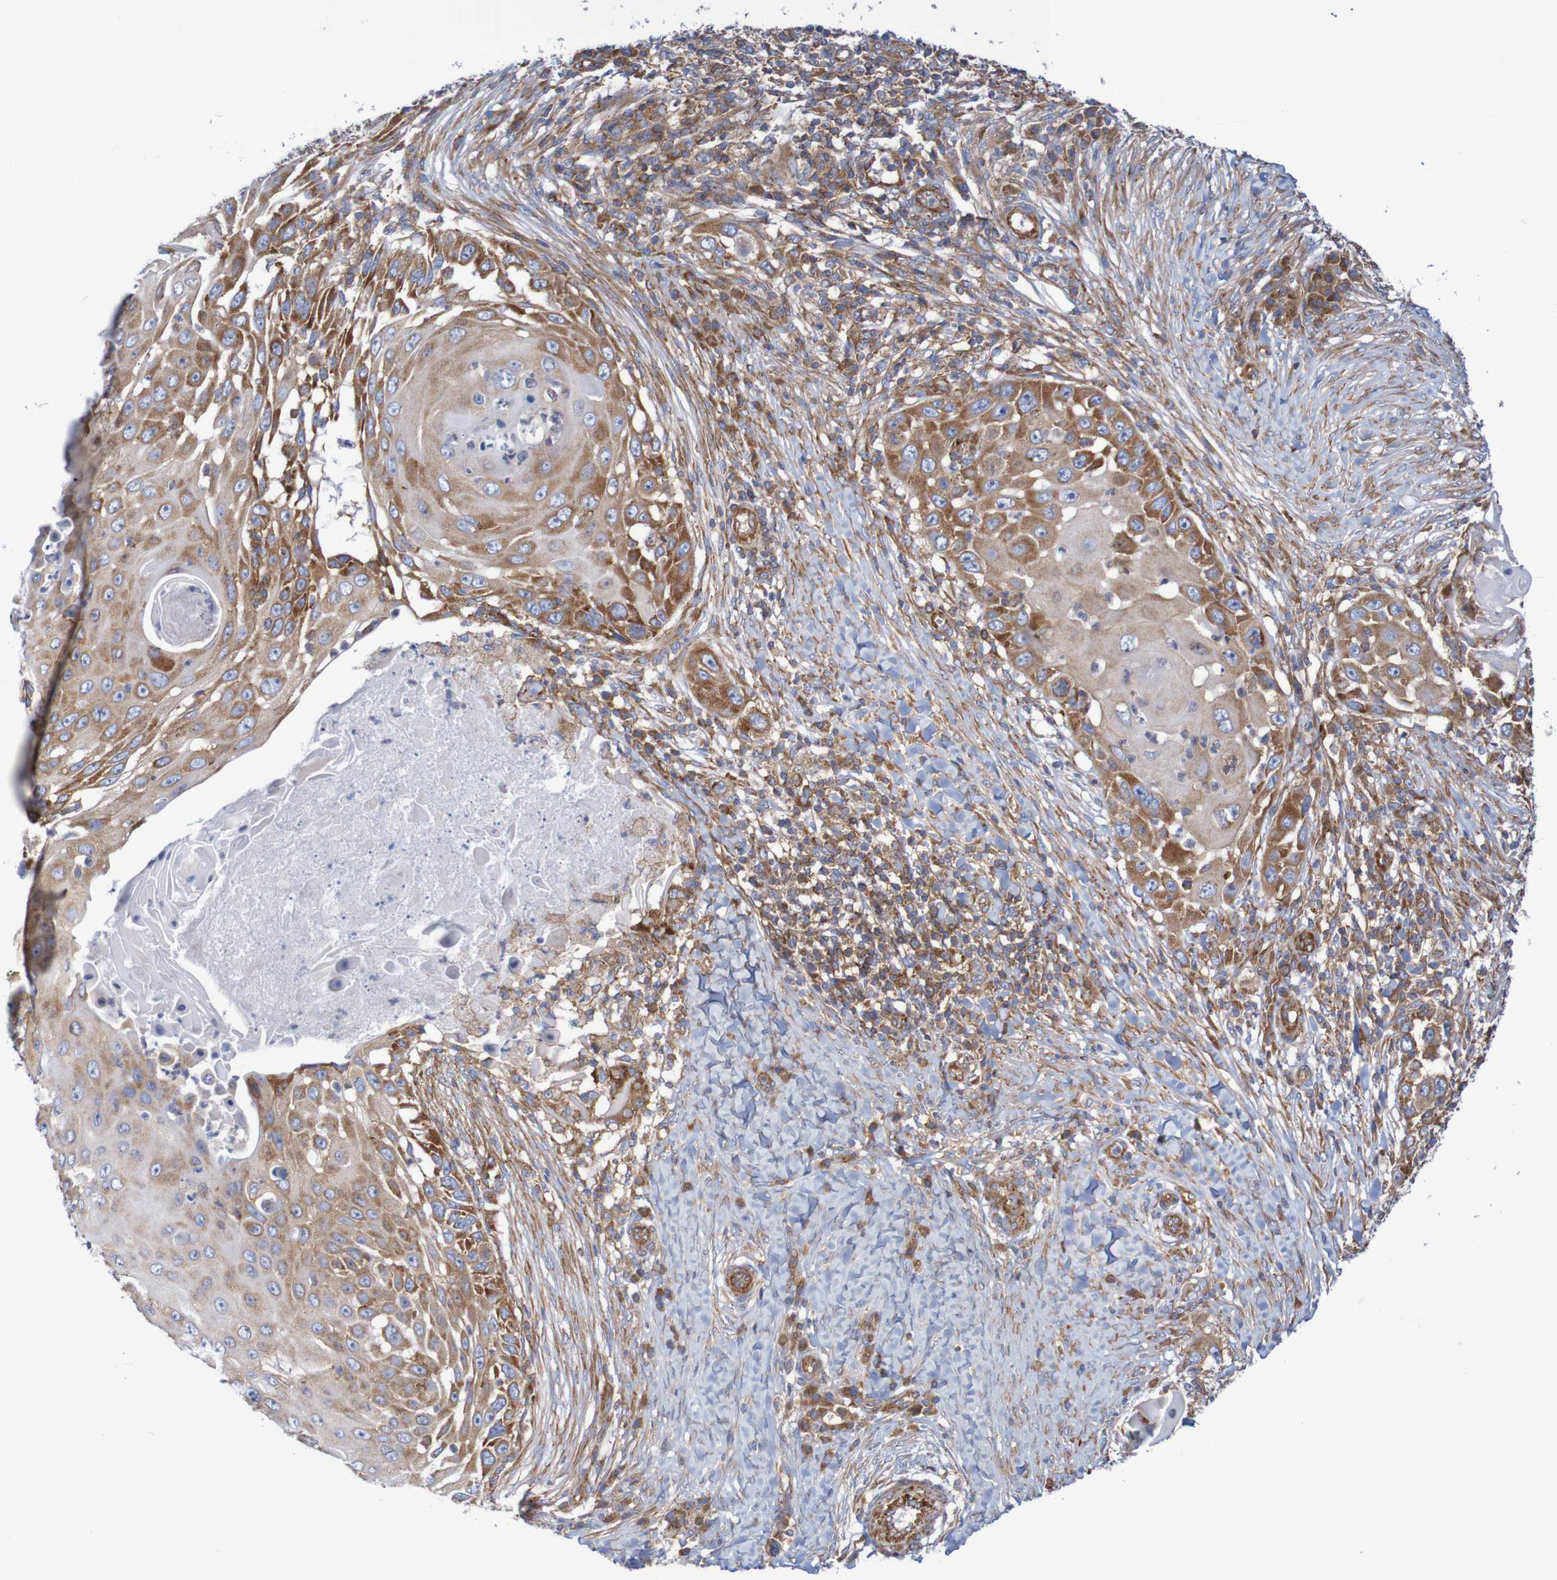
{"staining": {"intensity": "moderate", "quantity": "25%-75%", "location": "cytoplasmic/membranous"}, "tissue": "skin cancer", "cell_type": "Tumor cells", "image_type": "cancer", "snomed": [{"axis": "morphology", "description": "Squamous cell carcinoma, NOS"}, {"axis": "topography", "description": "Skin"}], "caption": "Tumor cells show medium levels of moderate cytoplasmic/membranous staining in about 25%-75% of cells in human skin squamous cell carcinoma. The protein of interest is stained brown, and the nuclei are stained in blue (DAB IHC with brightfield microscopy, high magnification).", "gene": "FXR2", "patient": {"sex": "female", "age": 44}}